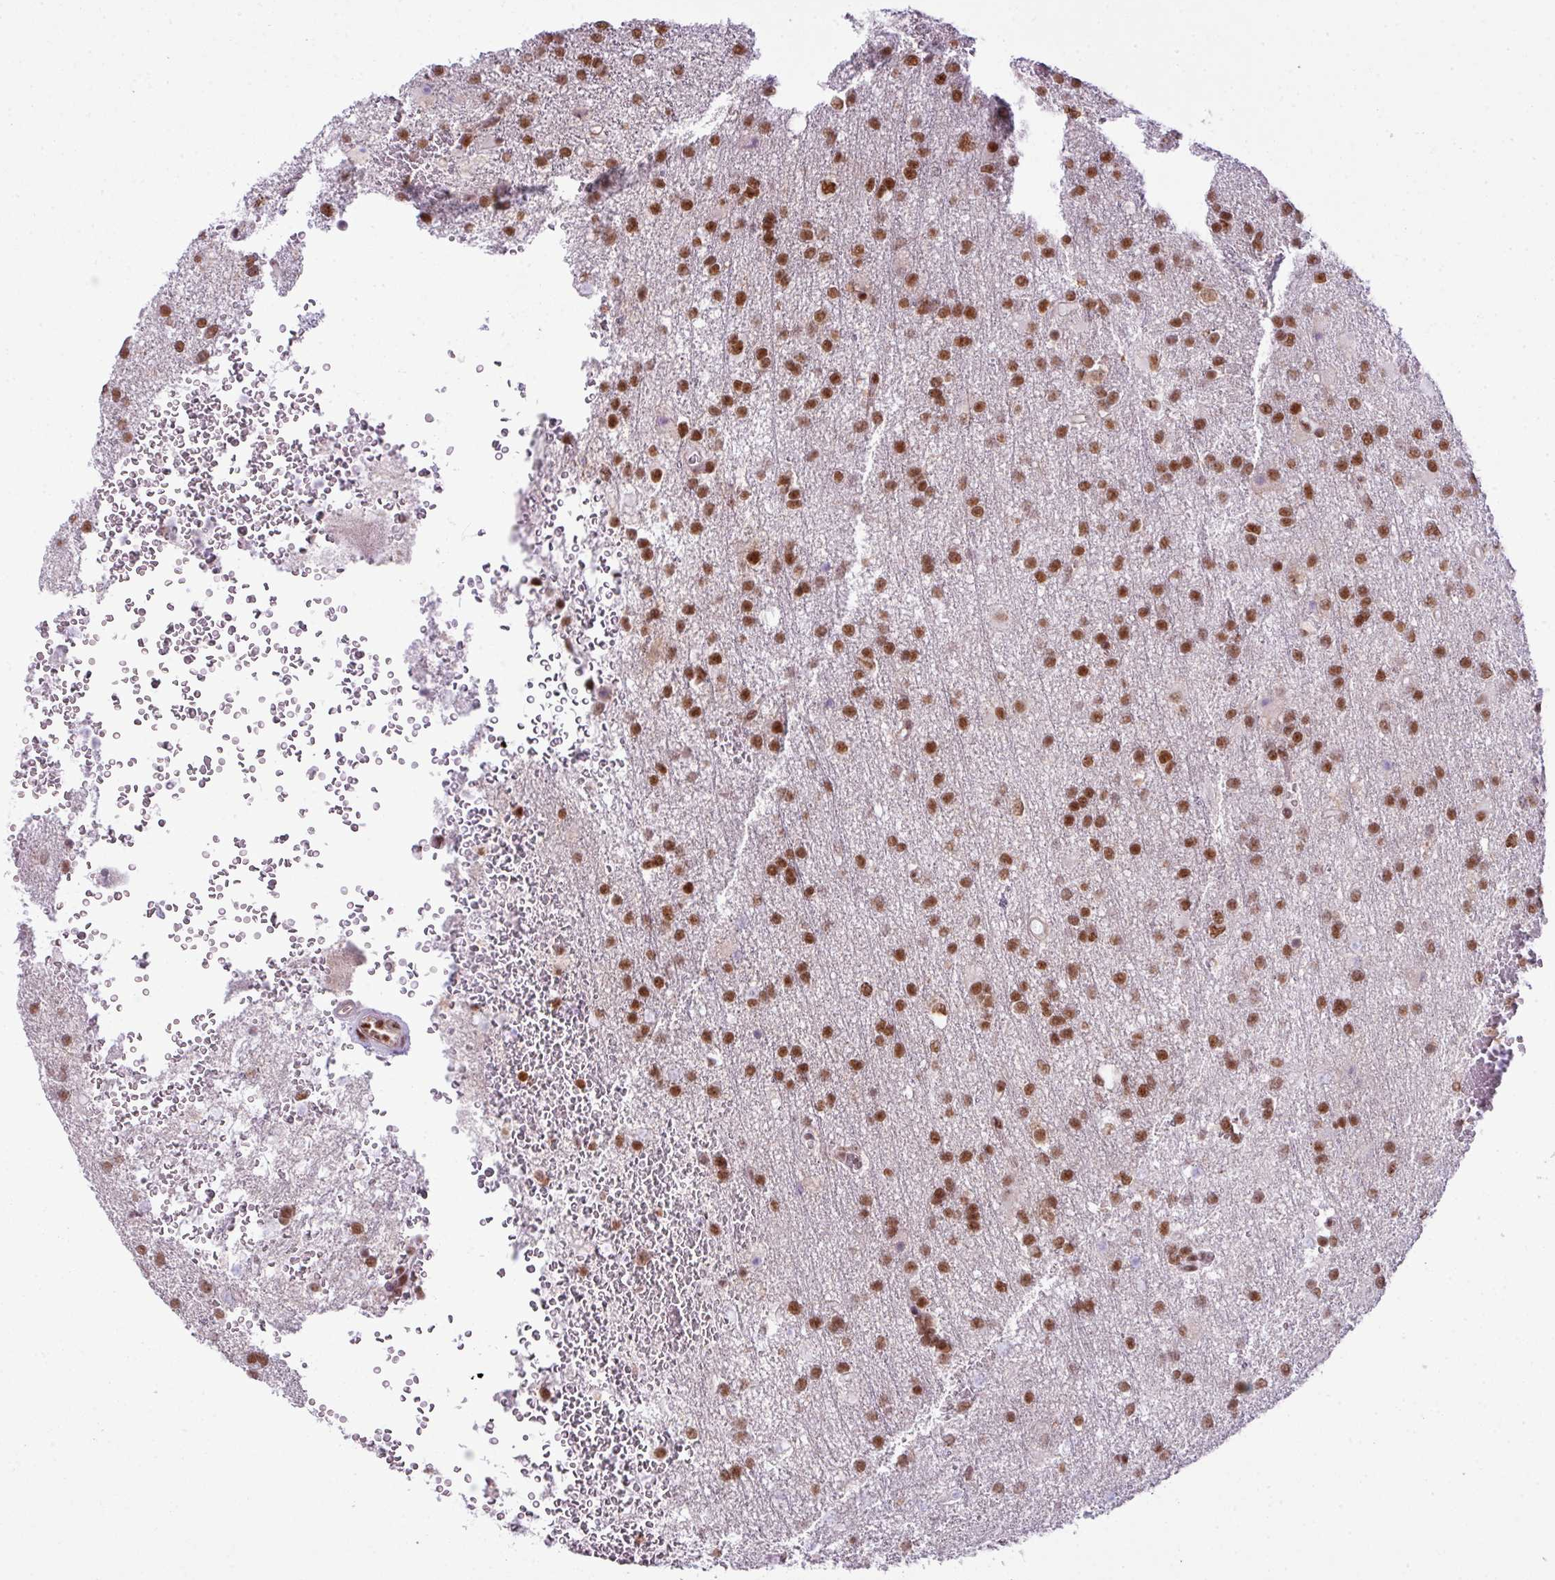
{"staining": {"intensity": "strong", "quantity": ">75%", "location": "nuclear"}, "tissue": "glioma", "cell_type": "Tumor cells", "image_type": "cancer", "snomed": [{"axis": "morphology", "description": "Glioma, malignant, High grade"}, {"axis": "topography", "description": "Brain"}], "caption": "Glioma was stained to show a protein in brown. There is high levels of strong nuclear positivity in approximately >75% of tumor cells.", "gene": "ARL6IP4", "patient": {"sex": "female", "age": 74}}